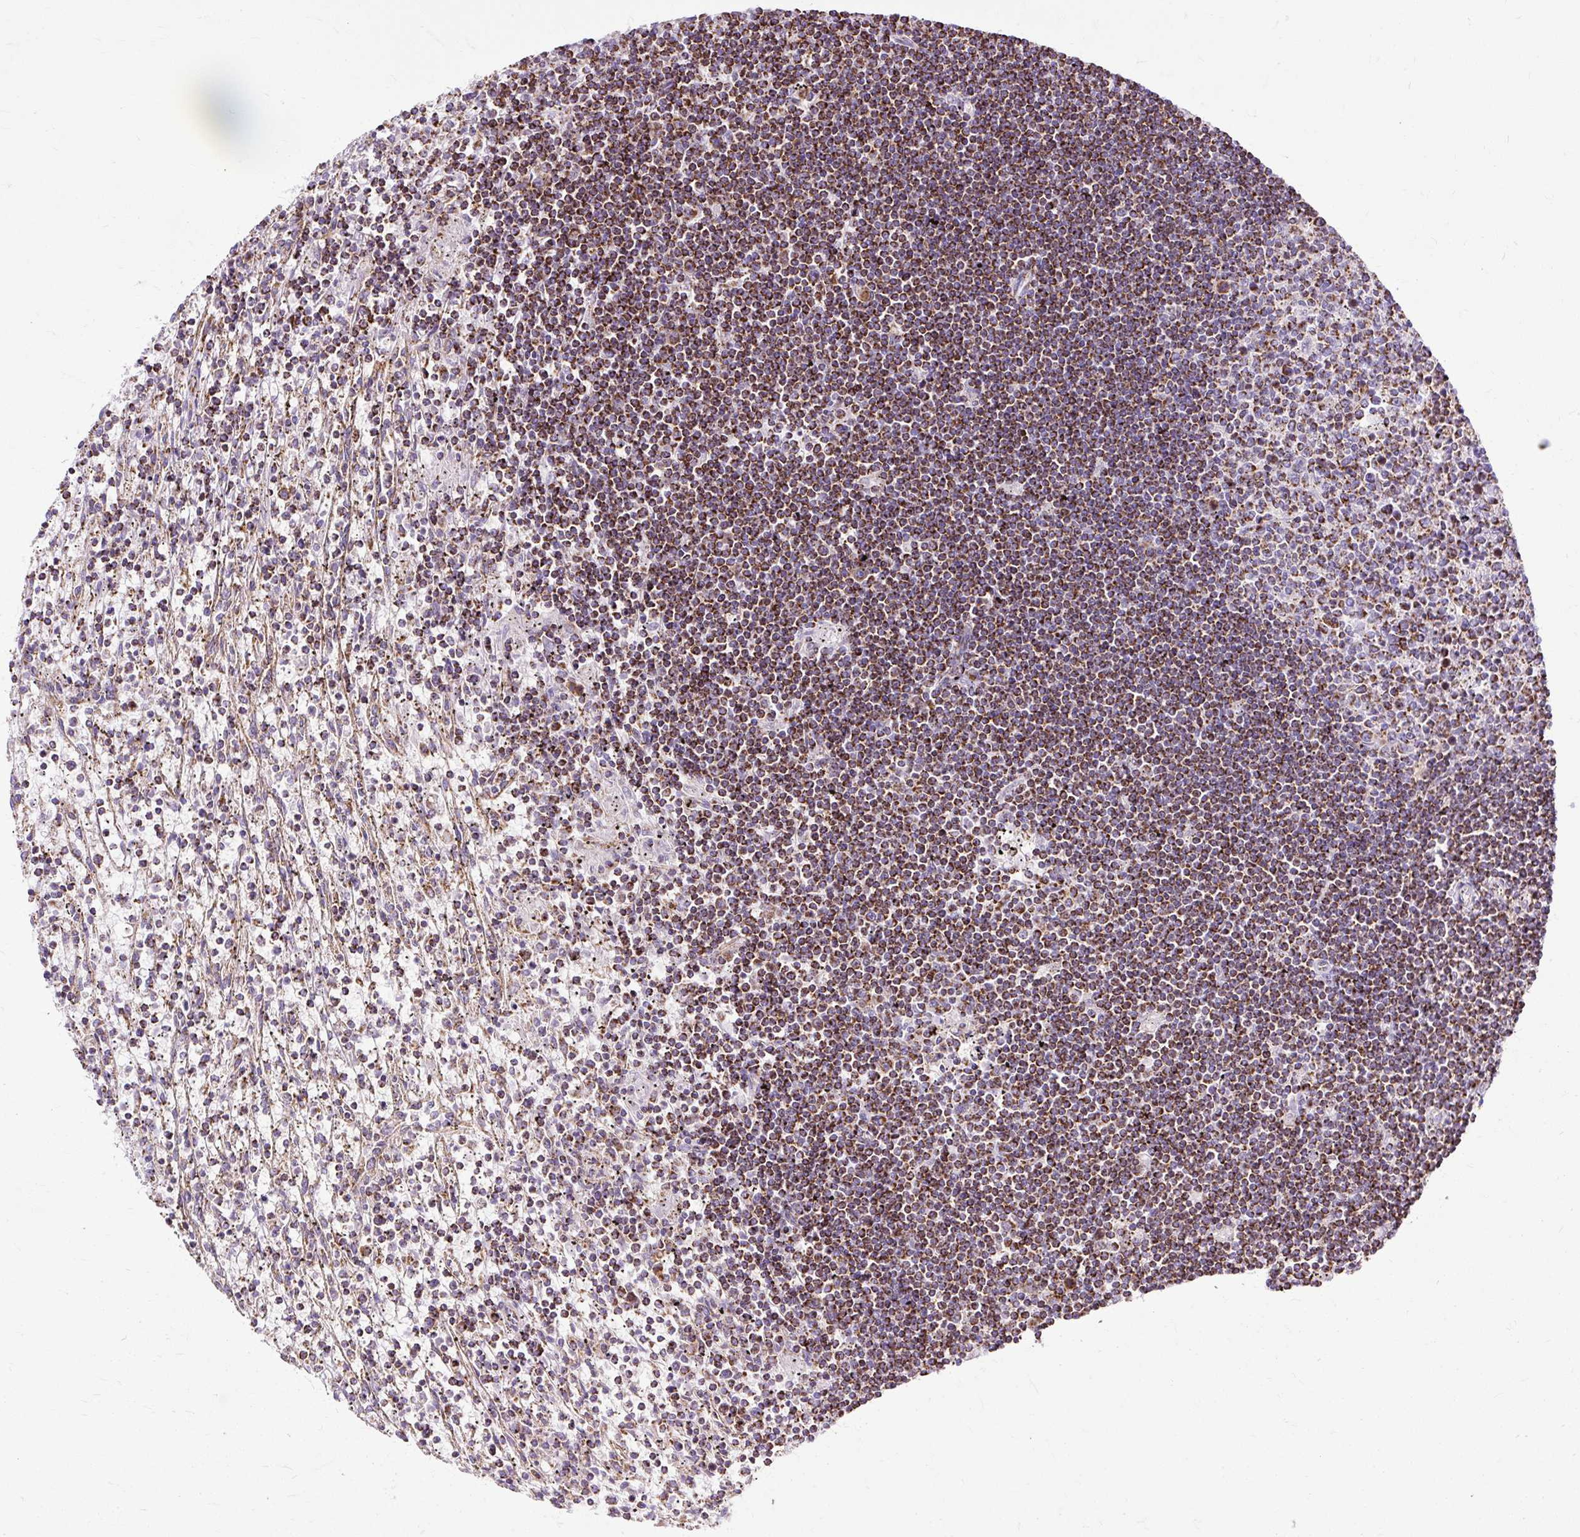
{"staining": {"intensity": "strong", "quantity": ">75%", "location": "cytoplasmic/membranous"}, "tissue": "lymphoma", "cell_type": "Tumor cells", "image_type": "cancer", "snomed": [{"axis": "morphology", "description": "Malignant lymphoma, non-Hodgkin's type, Low grade"}, {"axis": "topography", "description": "Spleen"}], "caption": "Immunohistochemical staining of malignant lymphoma, non-Hodgkin's type (low-grade) exhibits strong cytoplasmic/membranous protein expression in approximately >75% of tumor cells.", "gene": "DLAT", "patient": {"sex": "male", "age": 76}}